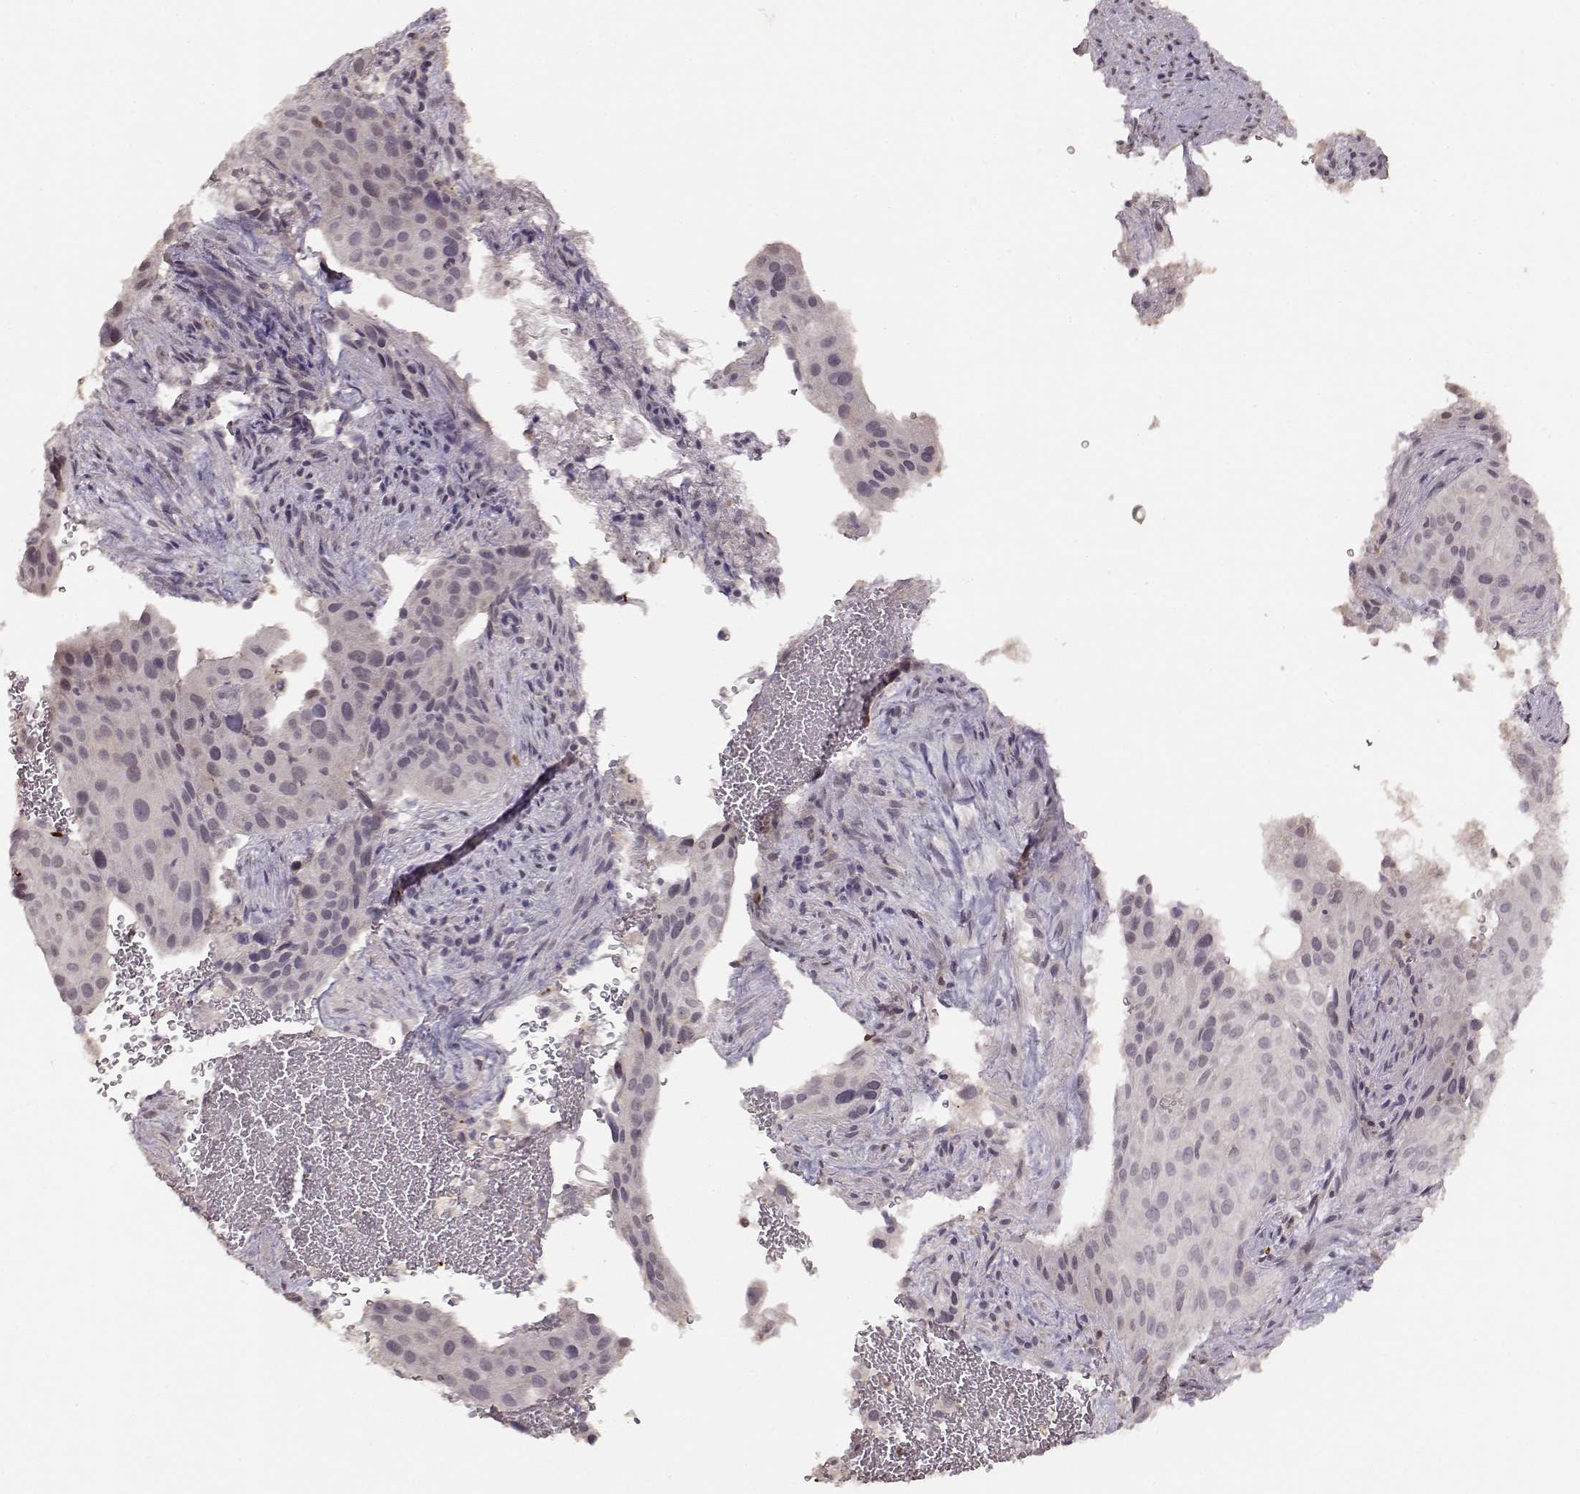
{"staining": {"intensity": "negative", "quantity": "none", "location": "none"}, "tissue": "cervical cancer", "cell_type": "Tumor cells", "image_type": "cancer", "snomed": [{"axis": "morphology", "description": "Squamous cell carcinoma, NOS"}, {"axis": "topography", "description": "Cervix"}], "caption": "Cervical cancer (squamous cell carcinoma) was stained to show a protein in brown. There is no significant expression in tumor cells.", "gene": "S100B", "patient": {"sex": "female", "age": 38}}